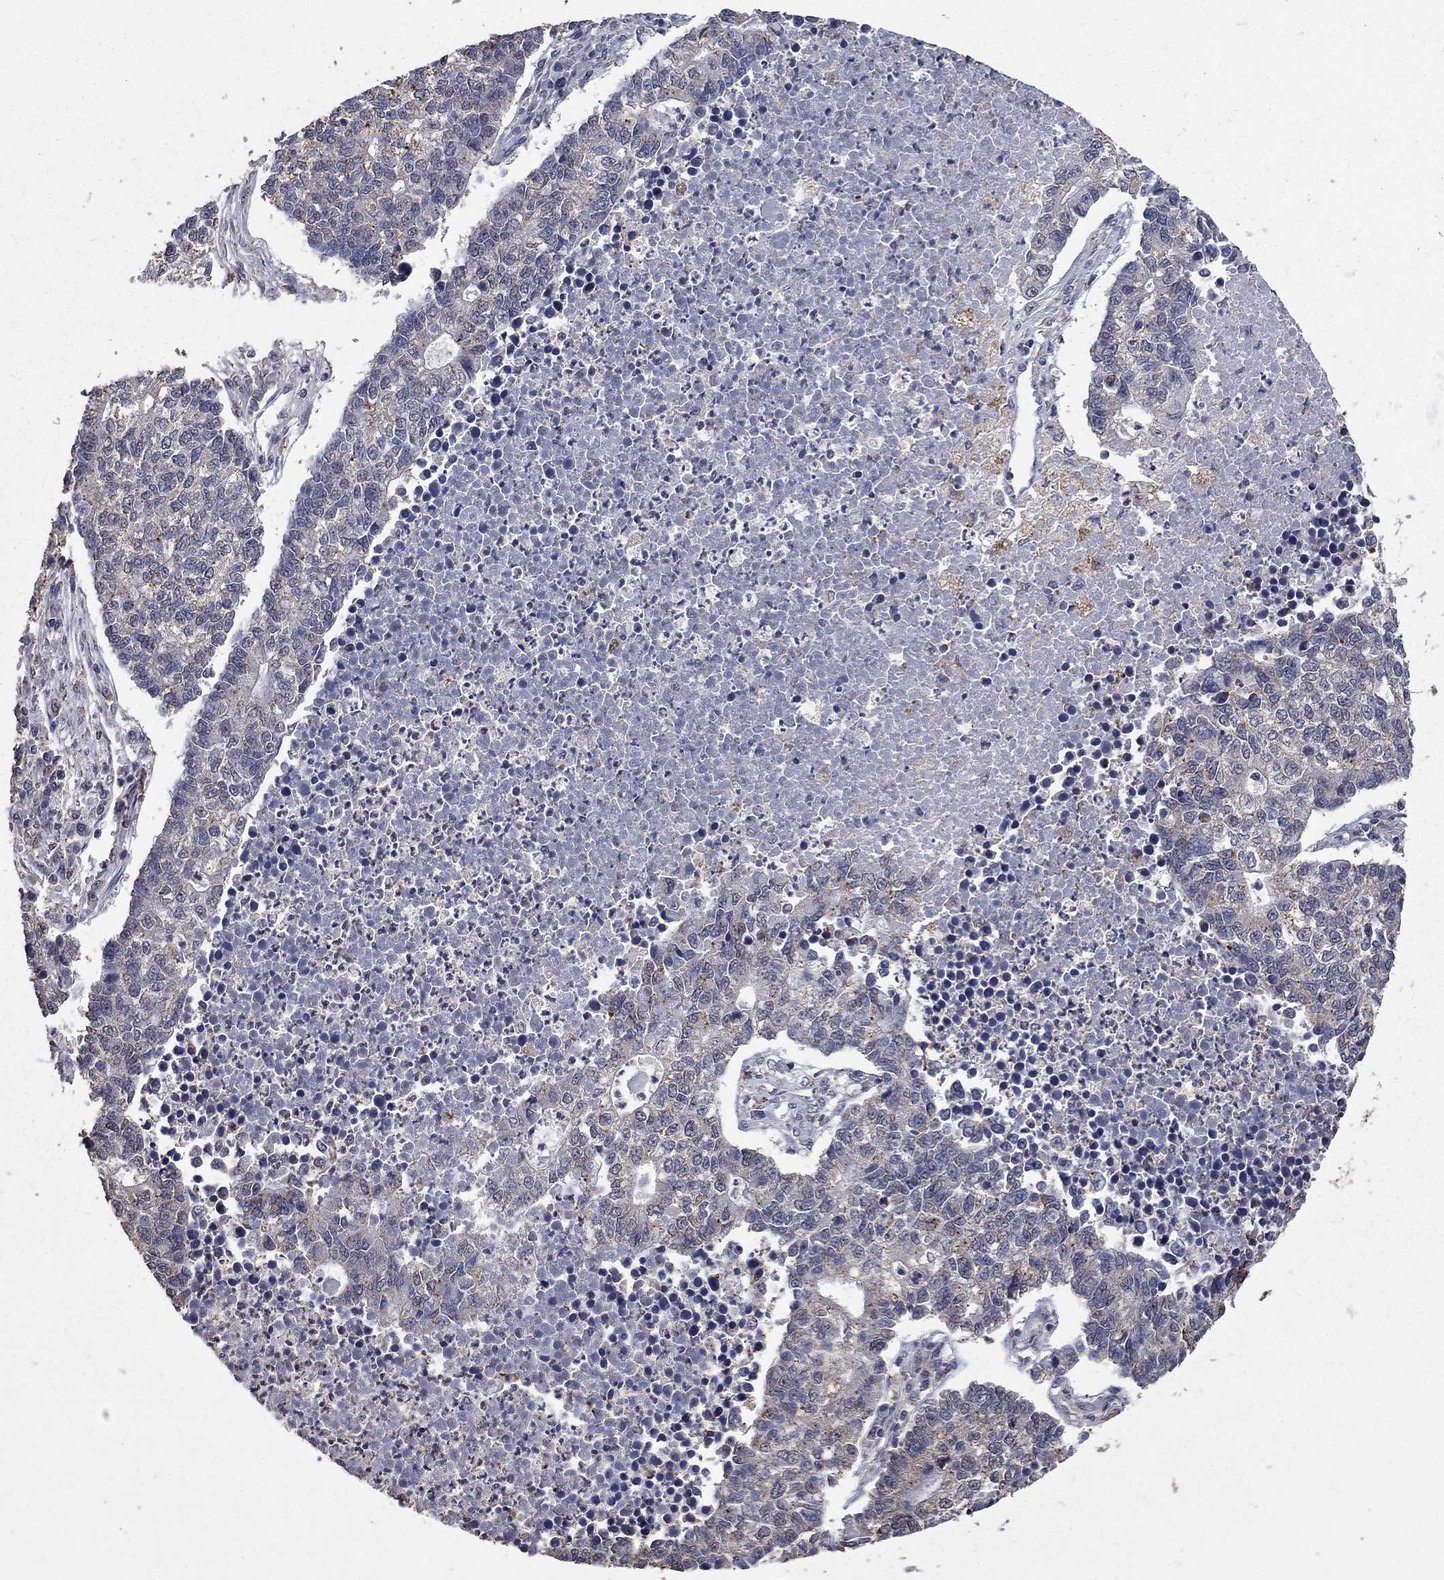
{"staining": {"intensity": "negative", "quantity": "none", "location": "none"}, "tissue": "lung cancer", "cell_type": "Tumor cells", "image_type": "cancer", "snomed": [{"axis": "morphology", "description": "Adenocarcinoma, NOS"}, {"axis": "topography", "description": "Lung"}], "caption": "DAB immunohistochemical staining of adenocarcinoma (lung) demonstrates no significant expression in tumor cells. The staining was performed using DAB (3,3'-diaminobenzidine) to visualize the protein expression in brown, while the nuclei were stained in blue with hematoxylin (Magnification: 20x).", "gene": "MFAP3L", "patient": {"sex": "male", "age": 57}}